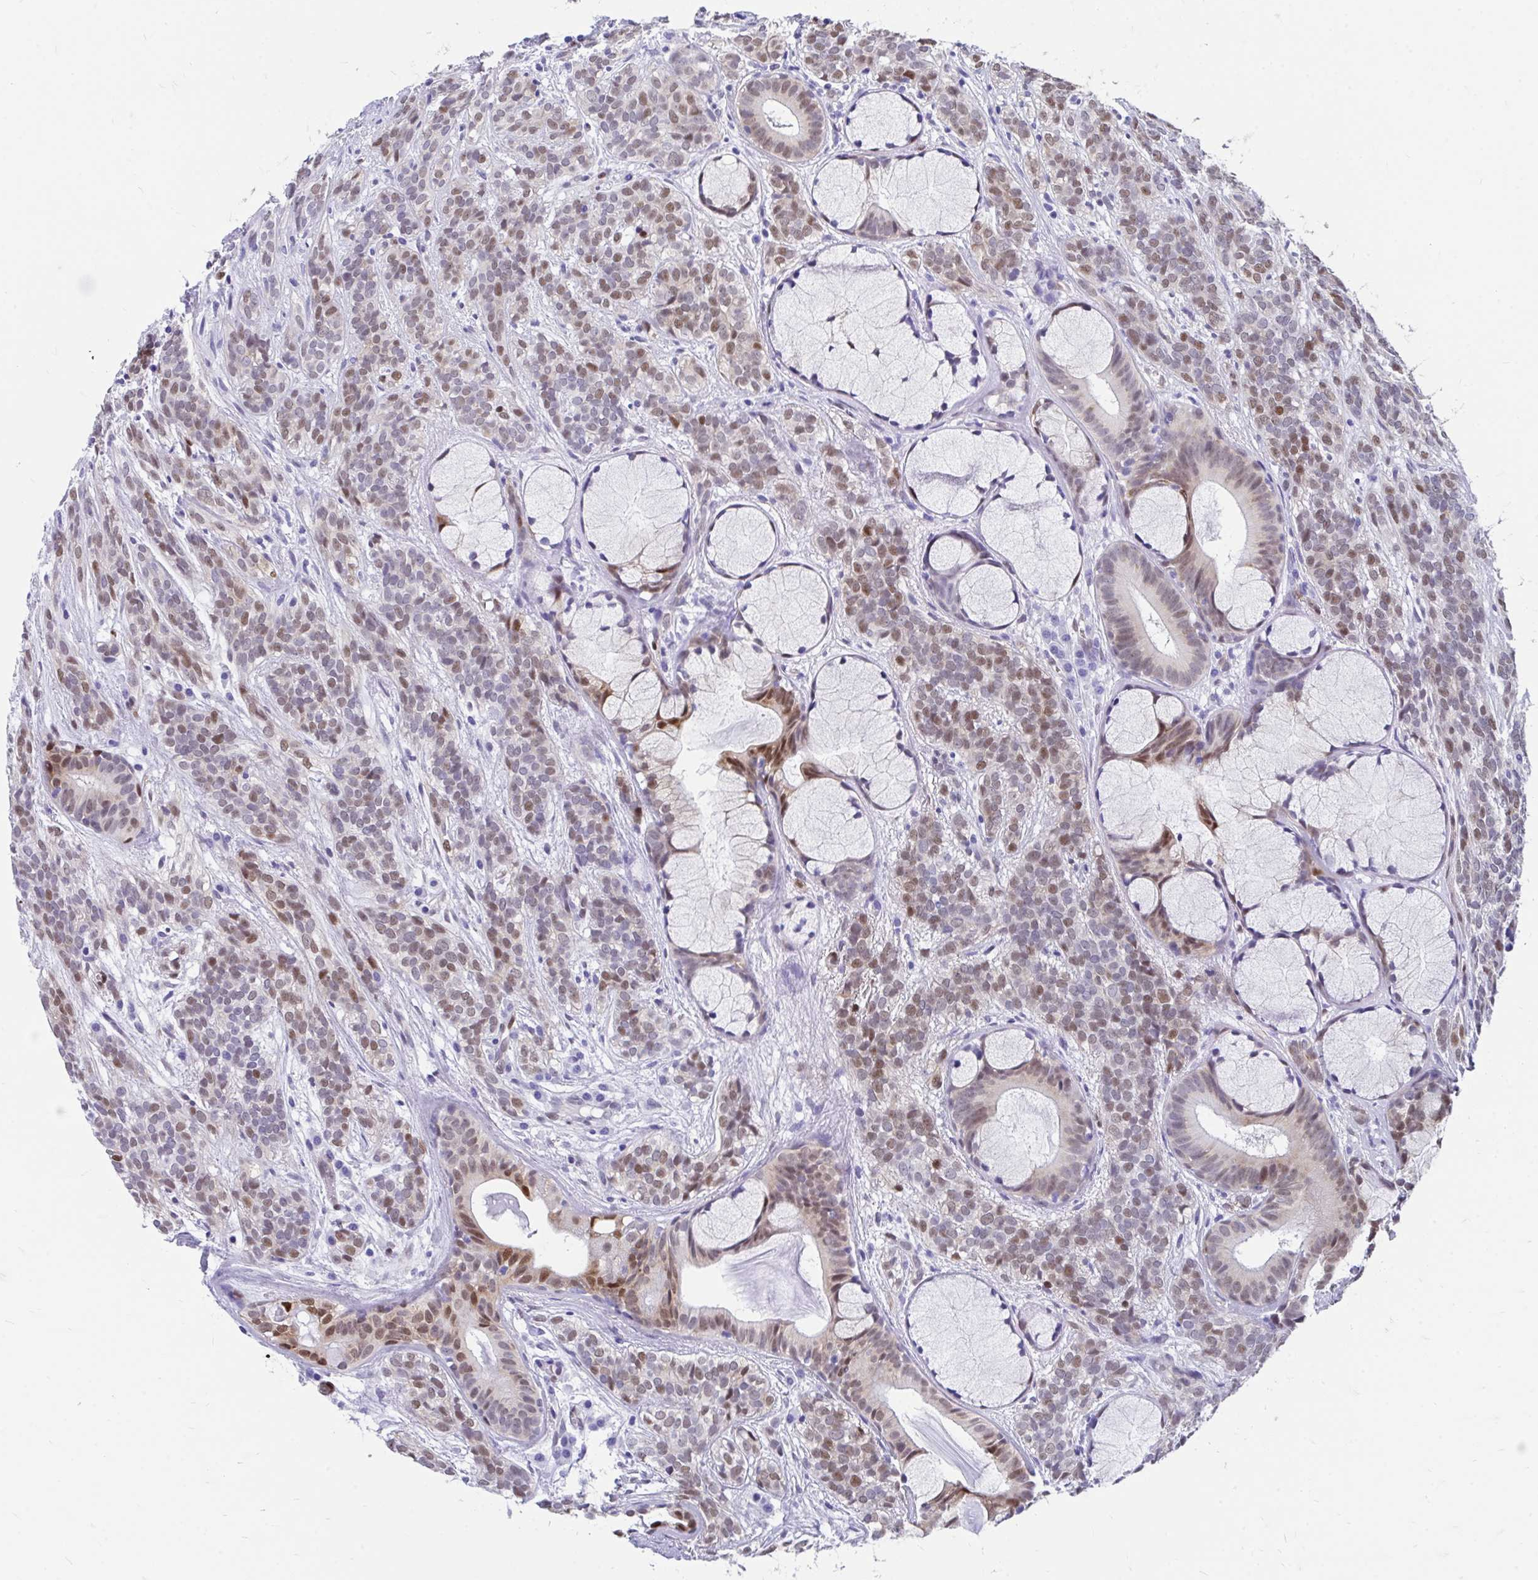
{"staining": {"intensity": "moderate", "quantity": "25%-75%", "location": "nuclear"}, "tissue": "head and neck cancer", "cell_type": "Tumor cells", "image_type": "cancer", "snomed": [{"axis": "morphology", "description": "Adenocarcinoma, NOS"}, {"axis": "topography", "description": "Head-Neck"}], "caption": "Protein analysis of head and neck adenocarcinoma tissue demonstrates moderate nuclear positivity in about 25%-75% of tumor cells.", "gene": "RBPMS", "patient": {"sex": "female", "age": 57}}